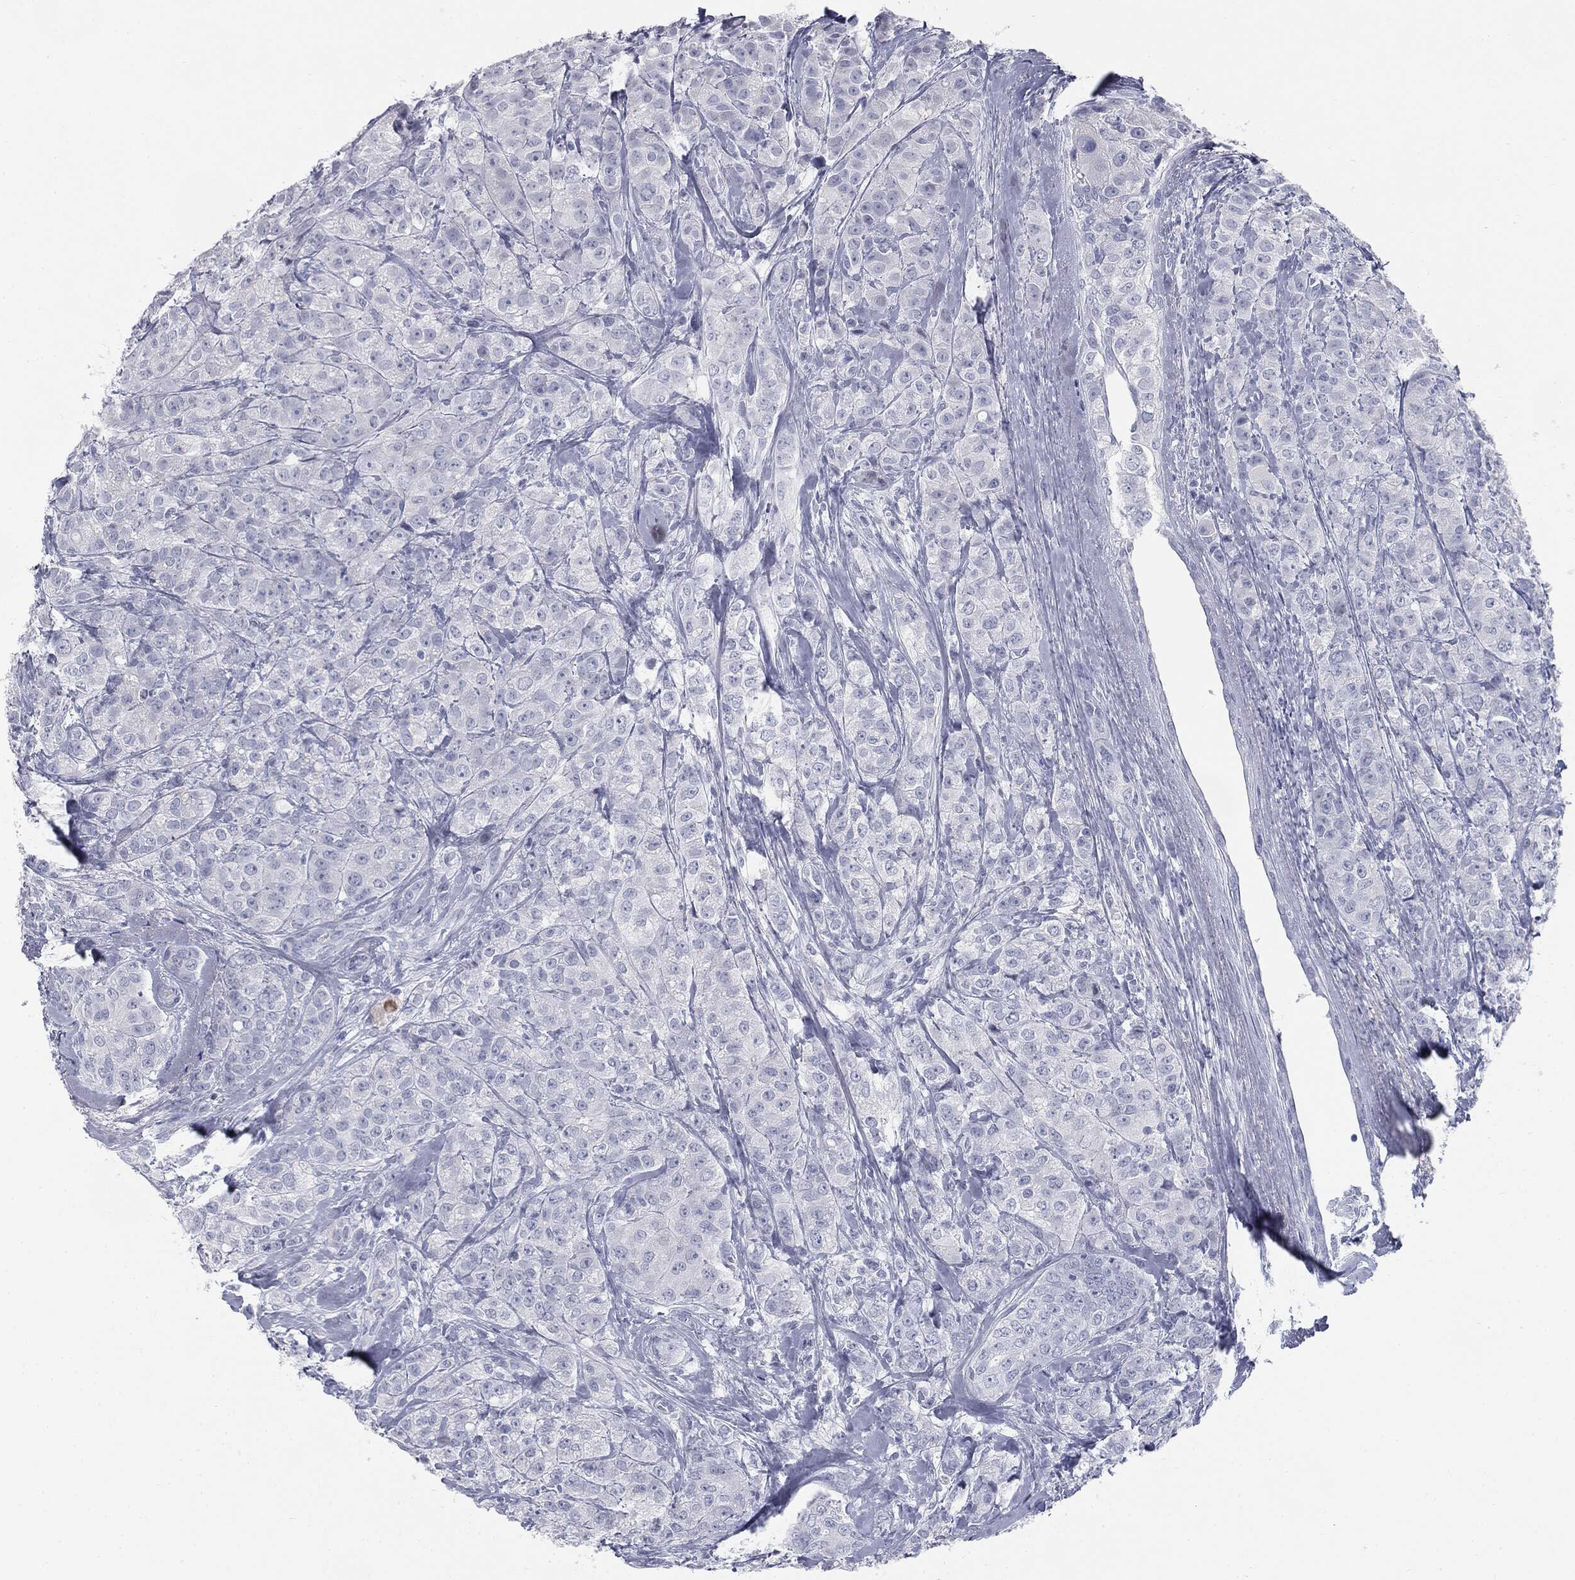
{"staining": {"intensity": "negative", "quantity": "none", "location": "none"}, "tissue": "breast cancer", "cell_type": "Tumor cells", "image_type": "cancer", "snomed": [{"axis": "morphology", "description": "Normal tissue, NOS"}, {"axis": "morphology", "description": "Duct carcinoma"}, {"axis": "topography", "description": "Breast"}], "caption": "Immunohistochemistry (IHC) of breast invasive ductal carcinoma exhibits no expression in tumor cells.", "gene": "TPO", "patient": {"sex": "female", "age": 43}}